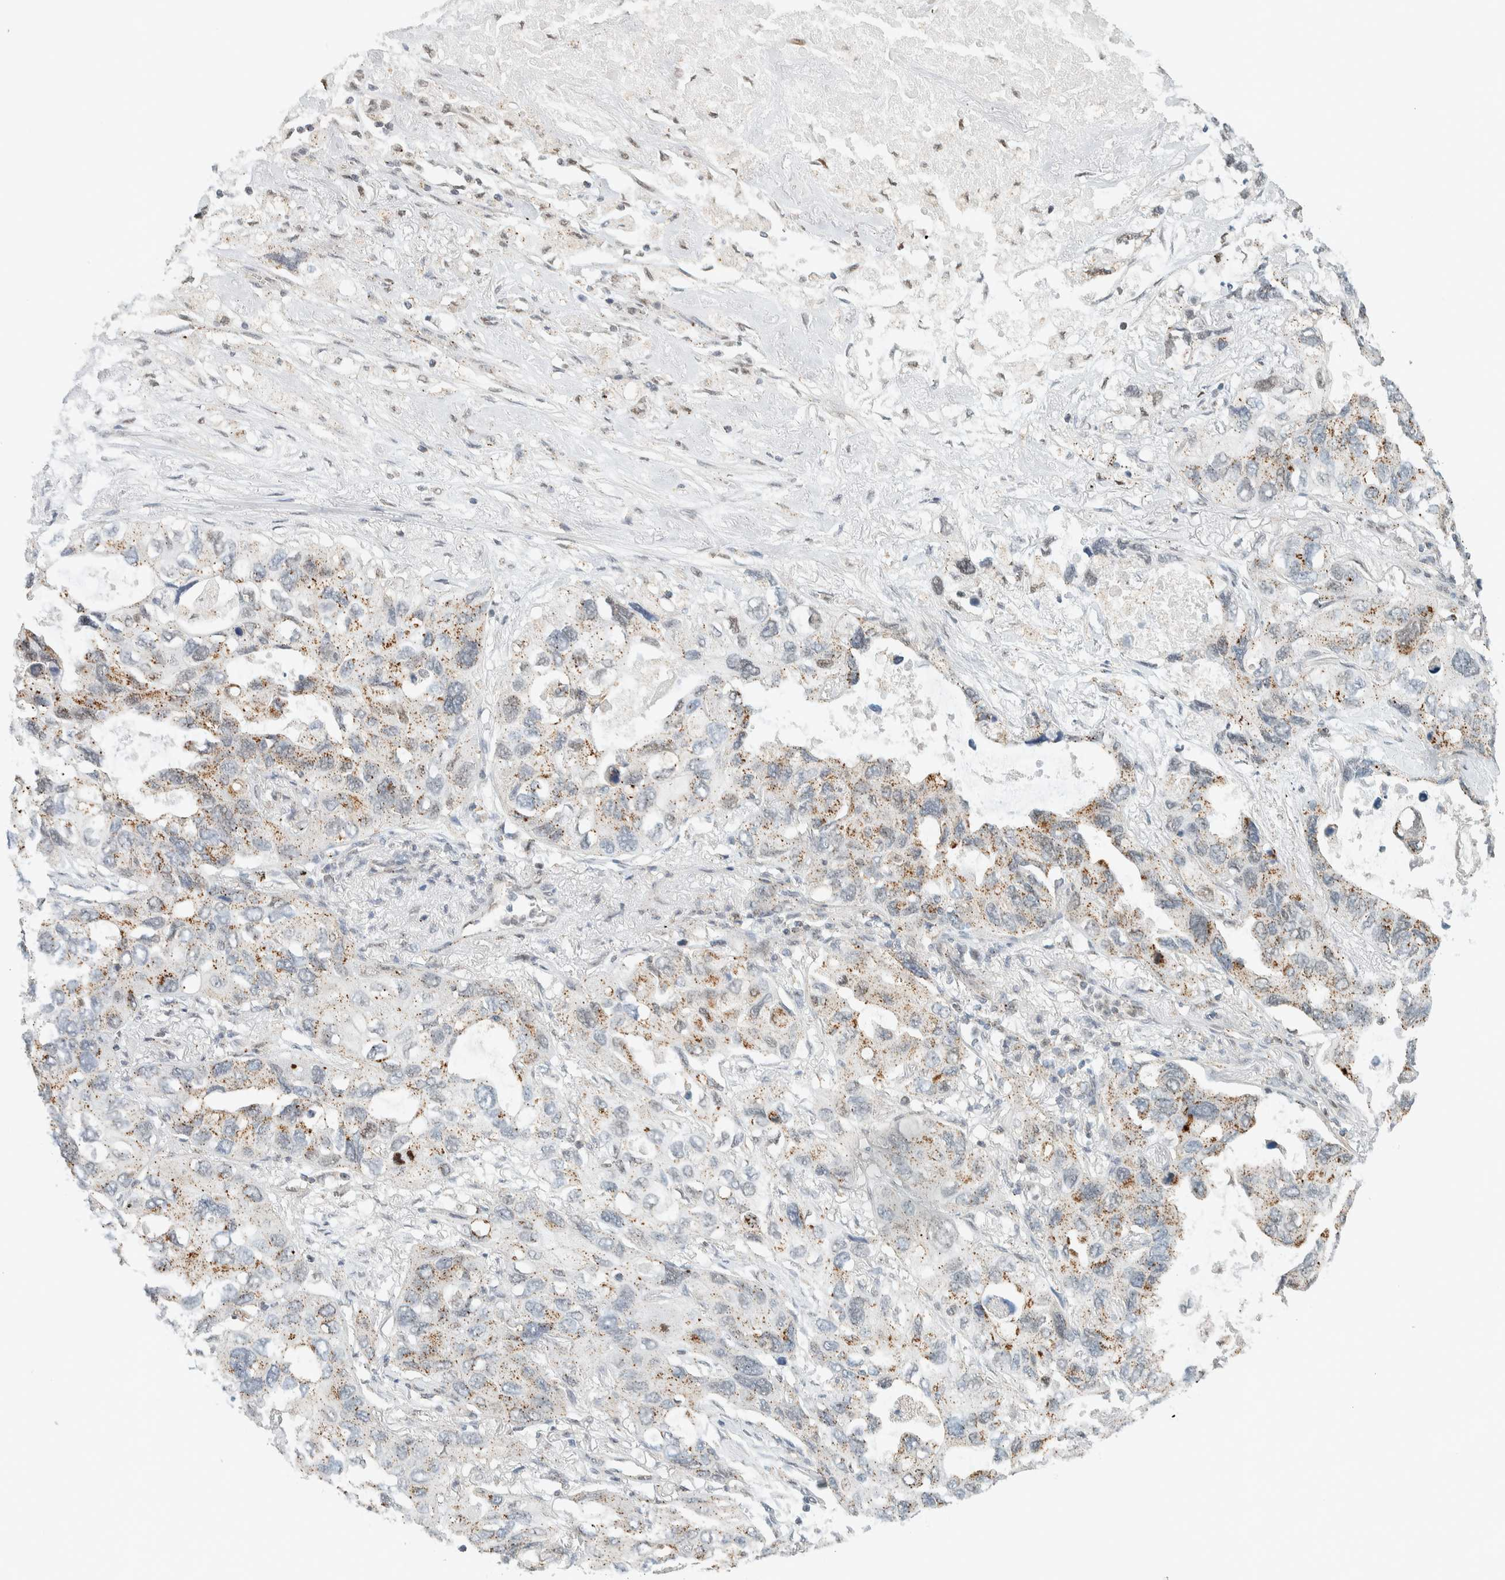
{"staining": {"intensity": "weak", "quantity": ">75%", "location": "cytoplasmic/membranous"}, "tissue": "lung cancer", "cell_type": "Tumor cells", "image_type": "cancer", "snomed": [{"axis": "morphology", "description": "Squamous cell carcinoma, NOS"}, {"axis": "topography", "description": "Lung"}], "caption": "A low amount of weak cytoplasmic/membranous staining is identified in approximately >75% of tumor cells in lung cancer (squamous cell carcinoma) tissue.", "gene": "TFE3", "patient": {"sex": "female", "age": 73}}